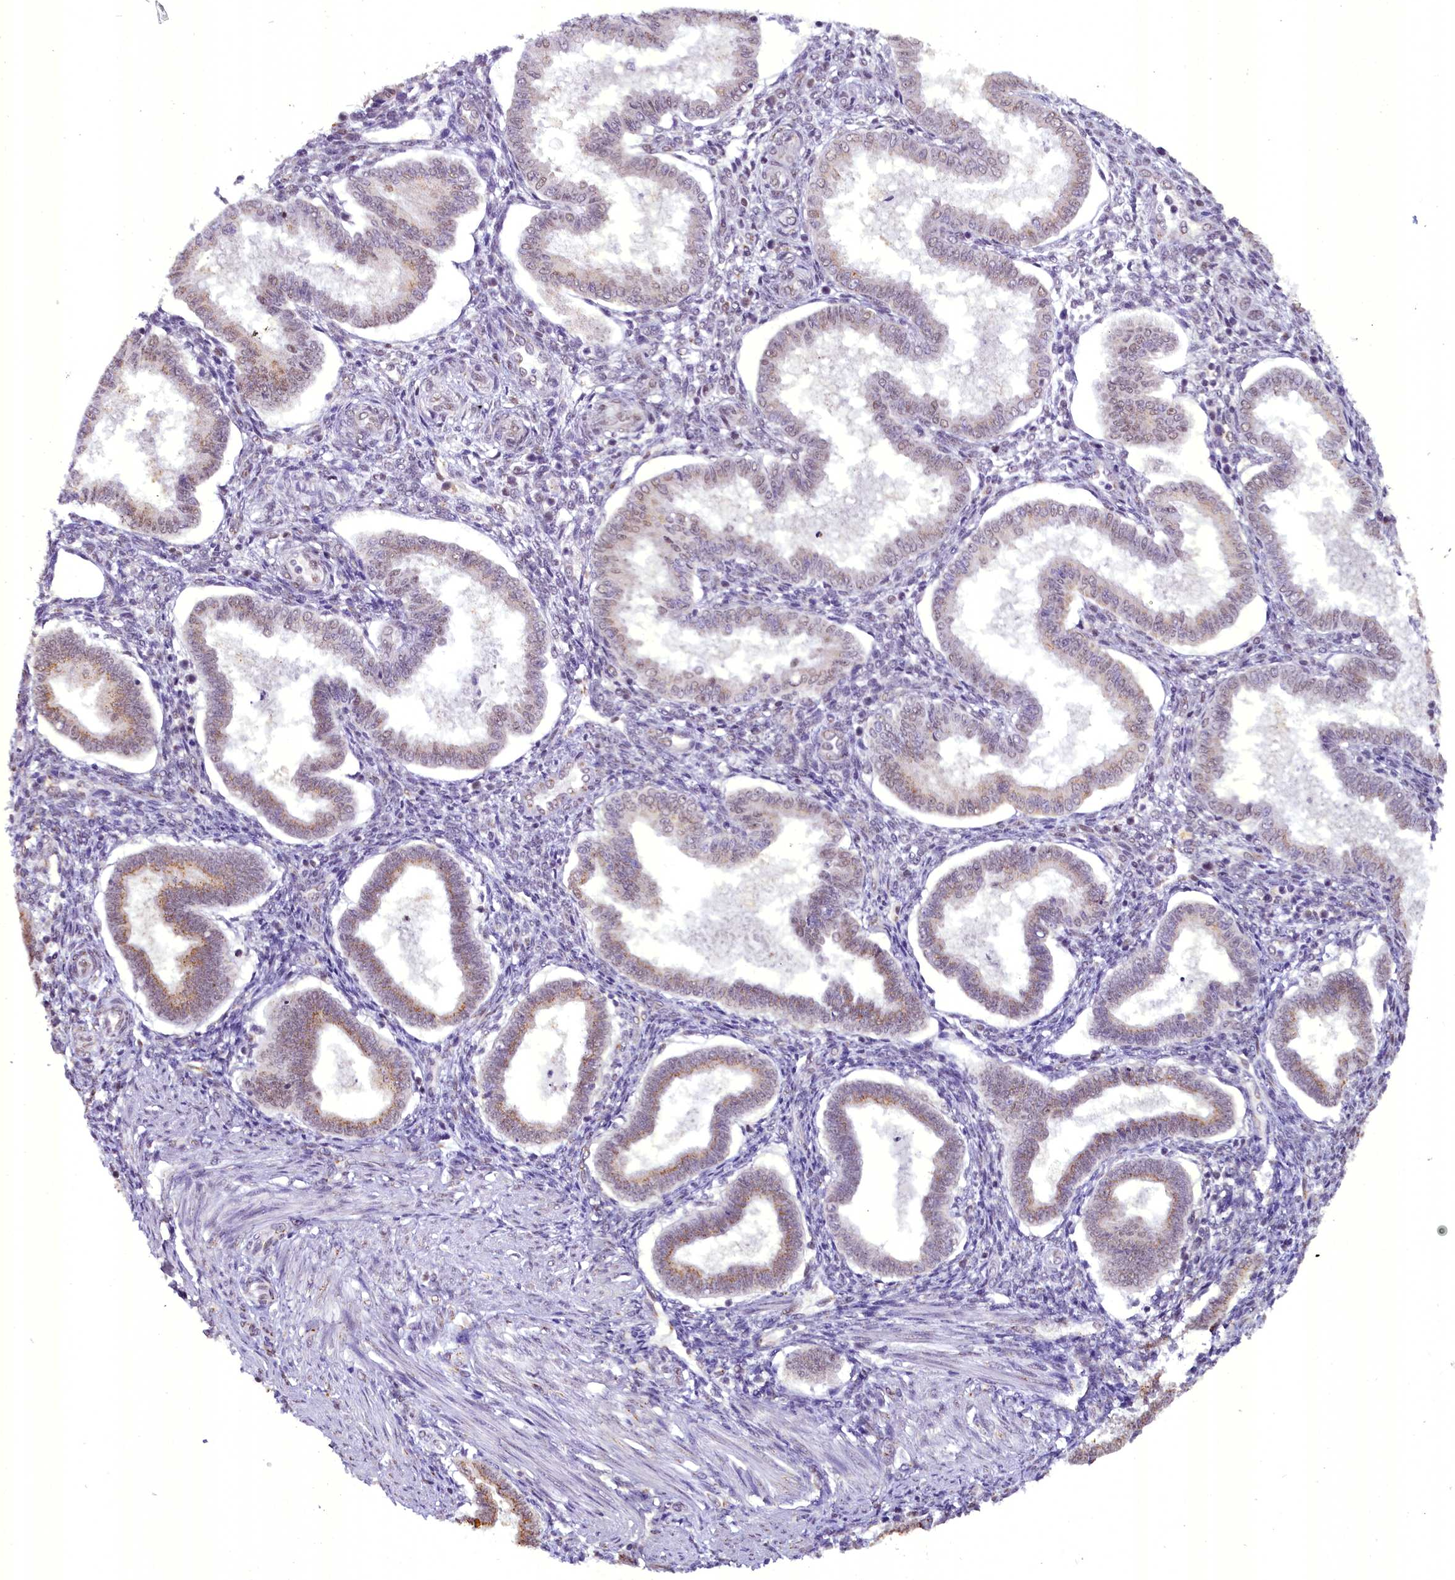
{"staining": {"intensity": "moderate", "quantity": "<25%", "location": "nuclear"}, "tissue": "endometrium", "cell_type": "Cells in endometrial stroma", "image_type": "normal", "snomed": [{"axis": "morphology", "description": "Normal tissue, NOS"}, {"axis": "topography", "description": "Endometrium"}], "caption": "This is an image of immunohistochemistry staining of unremarkable endometrium, which shows moderate staining in the nuclear of cells in endometrial stroma.", "gene": "NCBP1", "patient": {"sex": "female", "age": 24}}